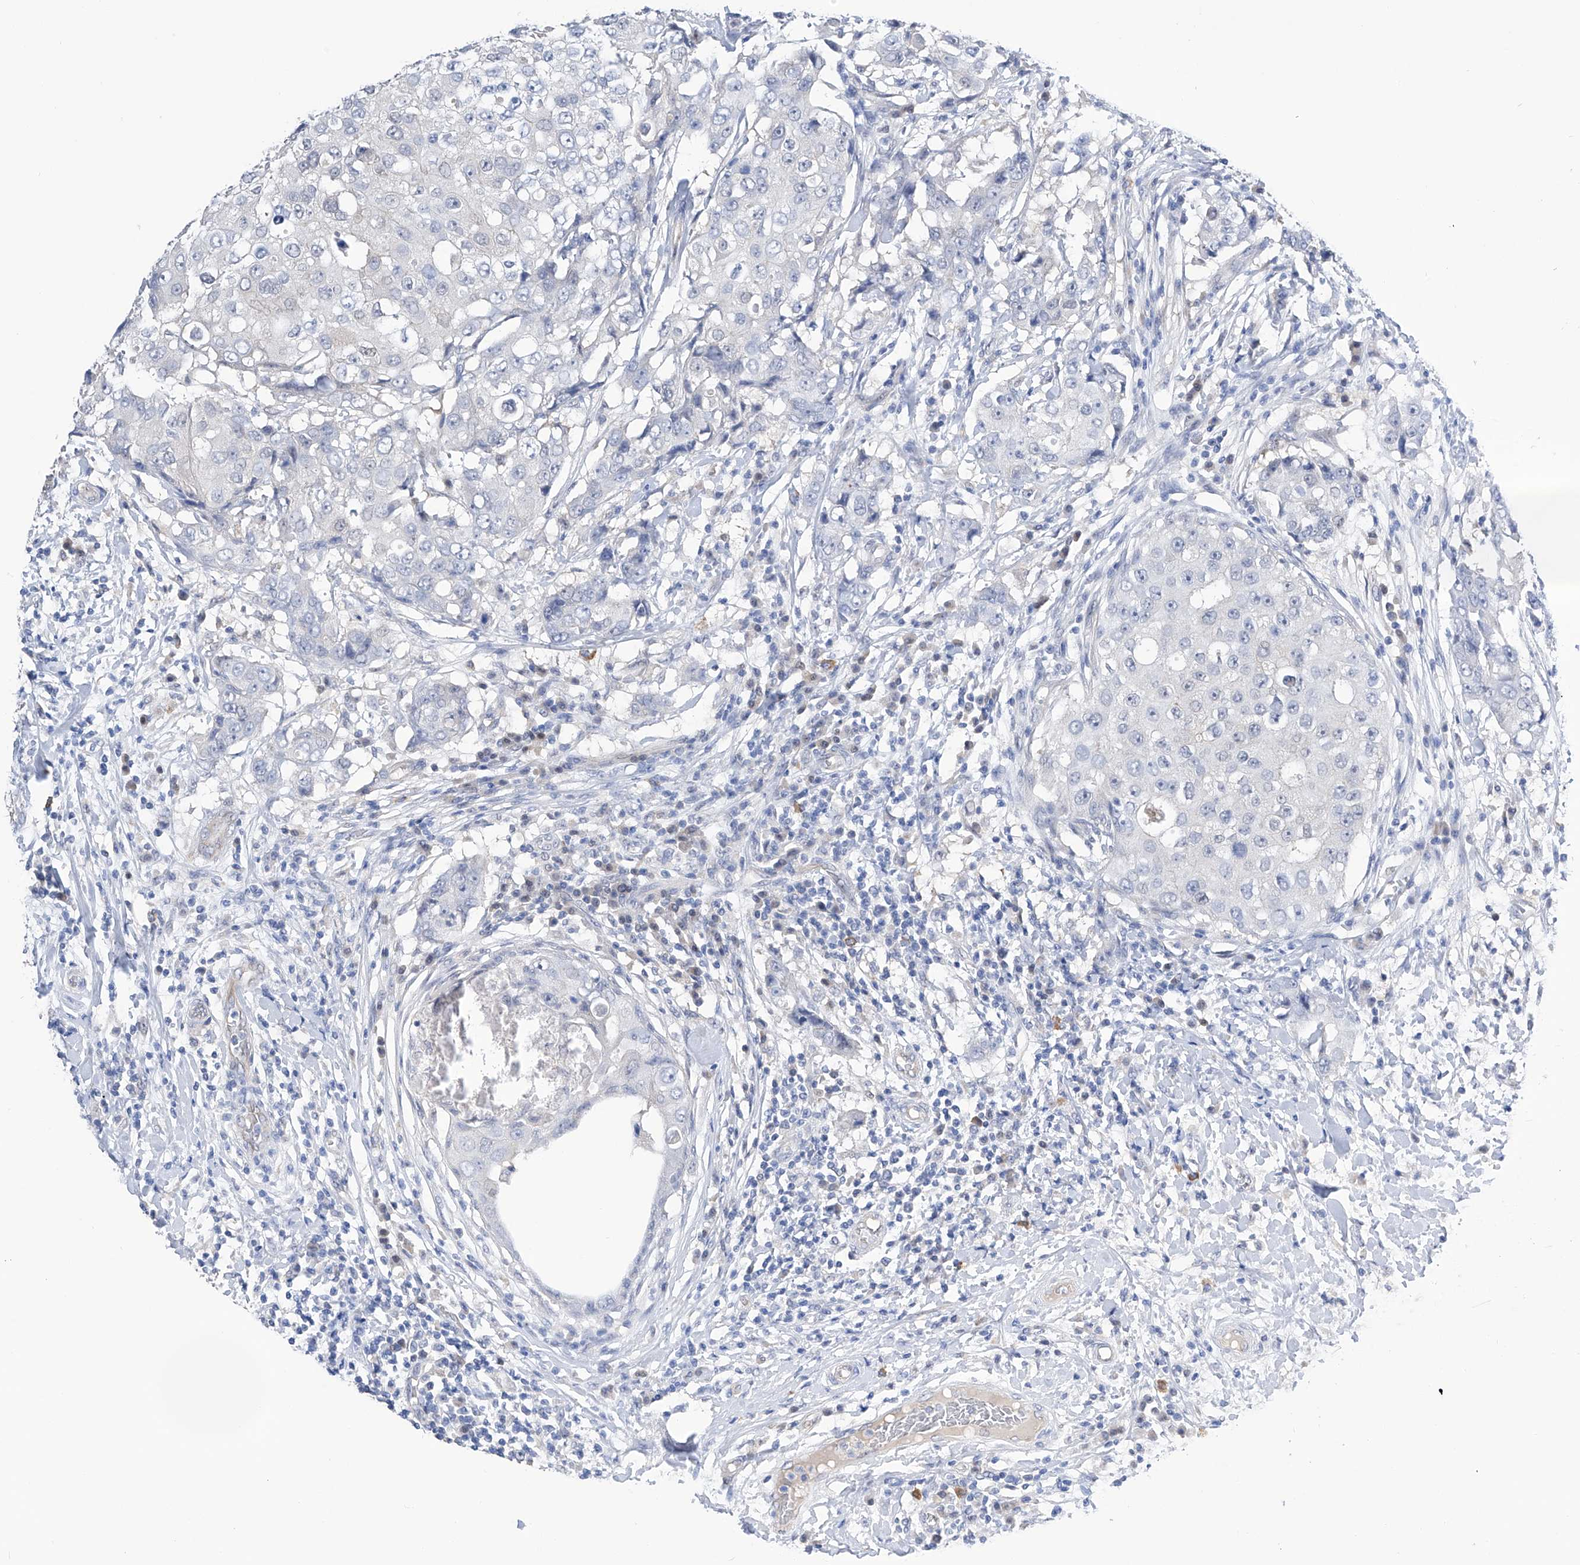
{"staining": {"intensity": "negative", "quantity": "none", "location": "none"}, "tissue": "breast cancer", "cell_type": "Tumor cells", "image_type": "cancer", "snomed": [{"axis": "morphology", "description": "Duct carcinoma"}, {"axis": "topography", "description": "Breast"}], "caption": "IHC photomicrograph of human breast cancer (infiltrating ductal carcinoma) stained for a protein (brown), which exhibits no expression in tumor cells. Nuclei are stained in blue.", "gene": "PGM3", "patient": {"sex": "female", "age": 27}}